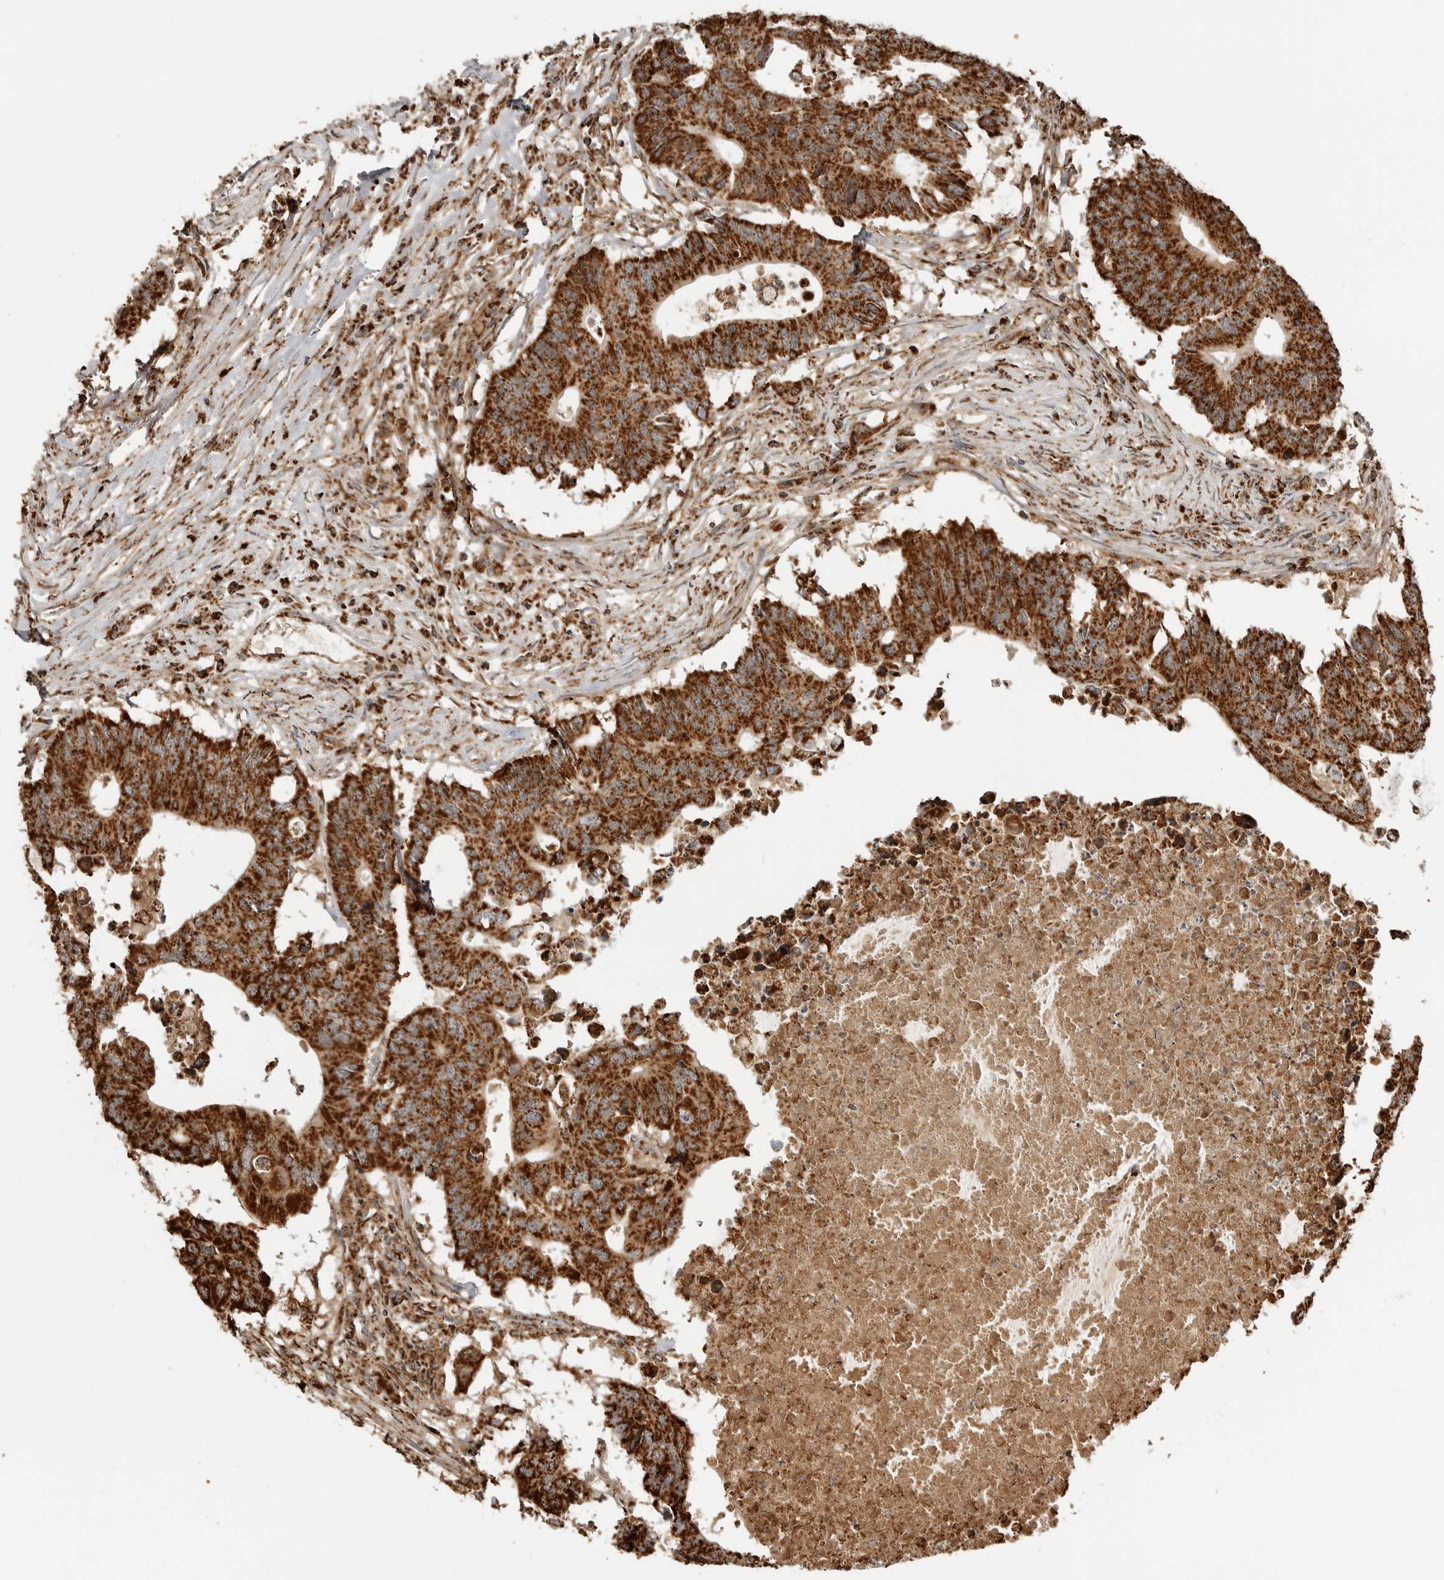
{"staining": {"intensity": "strong", "quantity": ">75%", "location": "cytoplasmic/membranous"}, "tissue": "colorectal cancer", "cell_type": "Tumor cells", "image_type": "cancer", "snomed": [{"axis": "morphology", "description": "Adenocarcinoma, NOS"}, {"axis": "topography", "description": "Colon"}], "caption": "A brown stain labels strong cytoplasmic/membranous staining of a protein in colorectal cancer tumor cells. (DAB IHC with brightfield microscopy, high magnification).", "gene": "BMP2K", "patient": {"sex": "male", "age": 71}}